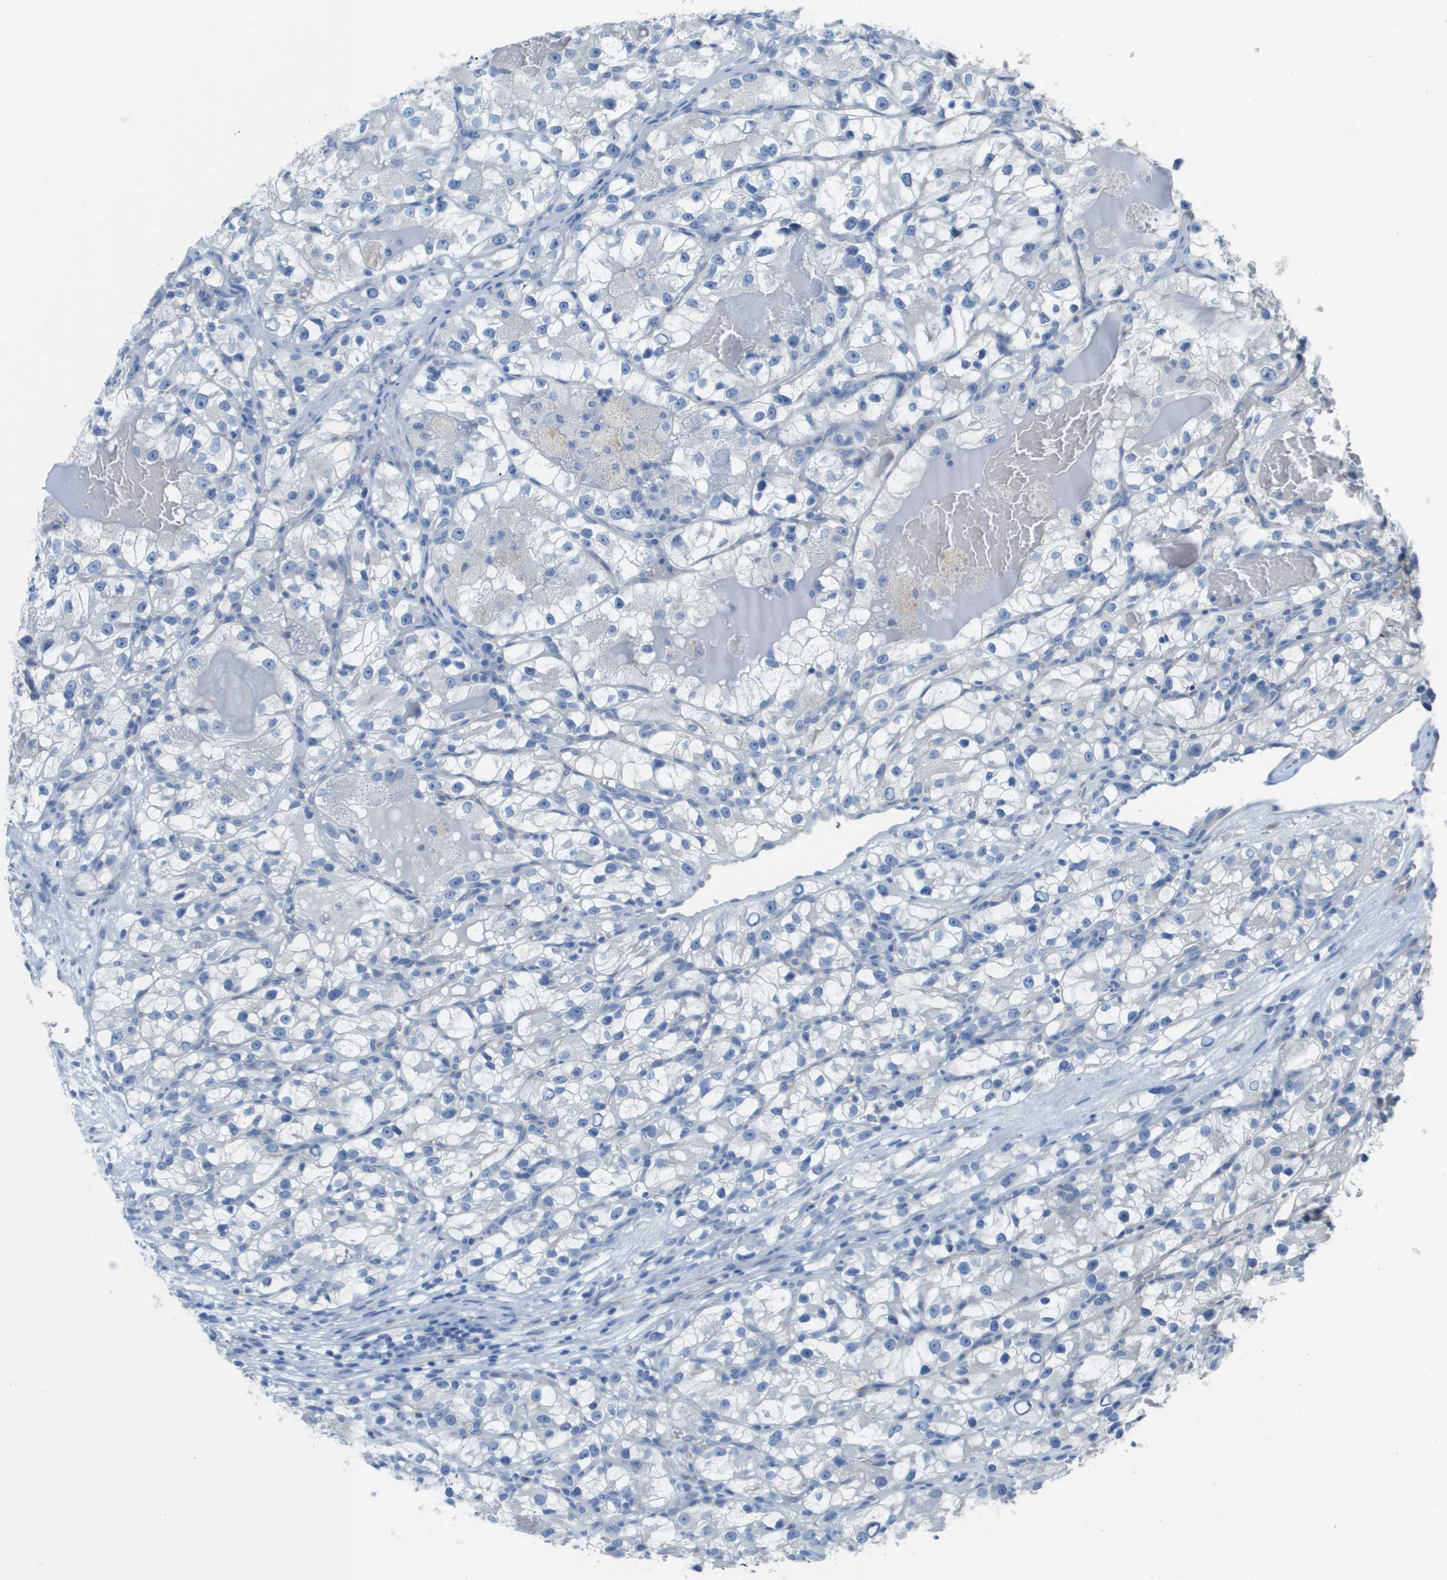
{"staining": {"intensity": "negative", "quantity": "none", "location": "none"}, "tissue": "renal cancer", "cell_type": "Tumor cells", "image_type": "cancer", "snomed": [{"axis": "morphology", "description": "Adenocarcinoma, NOS"}, {"axis": "topography", "description": "Kidney"}], "caption": "Immunohistochemistry (IHC) photomicrograph of renal cancer (adenocarcinoma) stained for a protein (brown), which exhibits no expression in tumor cells.", "gene": "CD46", "patient": {"sex": "female", "age": 57}}